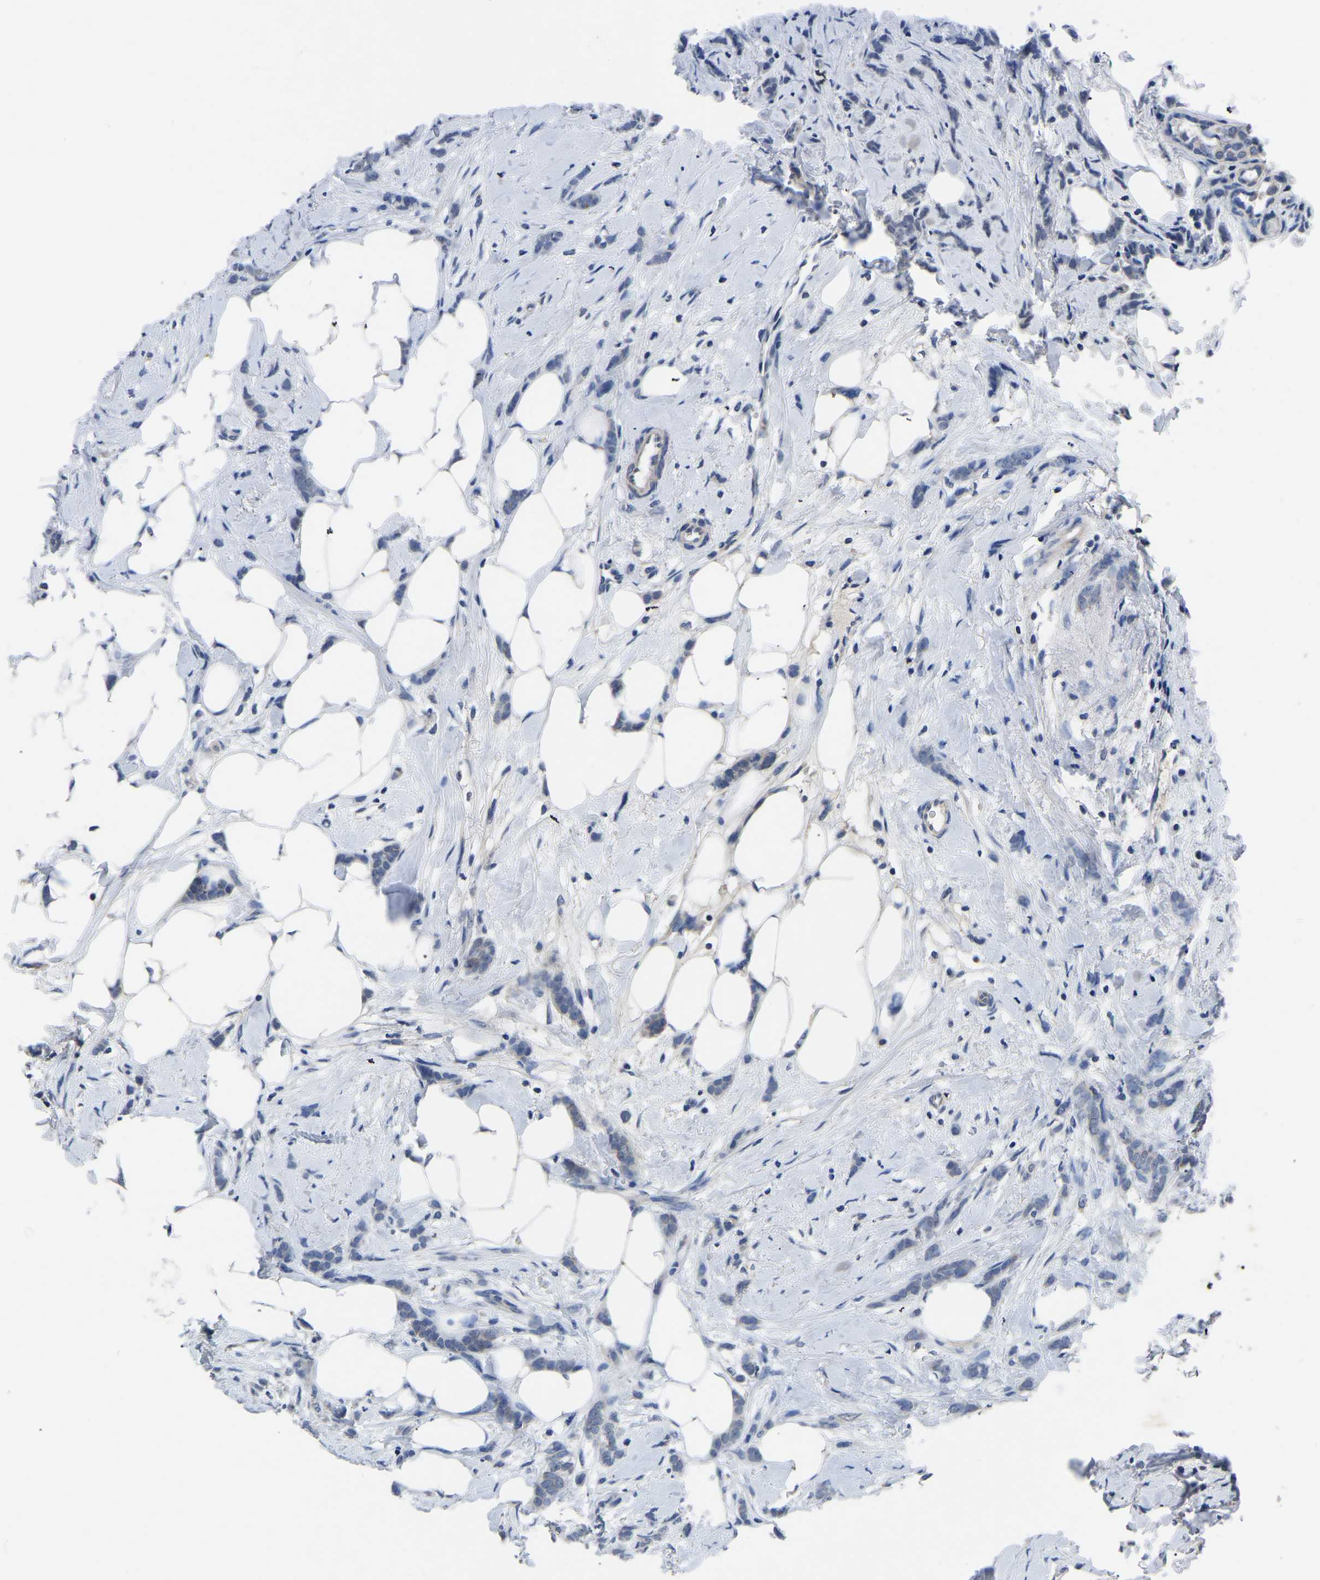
{"staining": {"intensity": "negative", "quantity": "none", "location": "none"}, "tissue": "breast cancer", "cell_type": "Tumor cells", "image_type": "cancer", "snomed": [{"axis": "morphology", "description": "Lobular carcinoma, in situ"}, {"axis": "morphology", "description": "Lobular carcinoma"}, {"axis": "topography", "description": "Breast"}], "caption": "High magnification brightfield microscopy of breast cancer stained with DAB (3,3'-diaminobenzidine) (brown) and counterstained with hematoxylin (blue): tumor cells show no significant expression. (Stains: DAB (3,3'-diaminobenzidine) immunohistochemistry with hematoxylin counter stain, Microscopy: brightfield microscopy at high magnification).", "gene": "FGD5", "patient": {"sex": "female", "age": 41}}